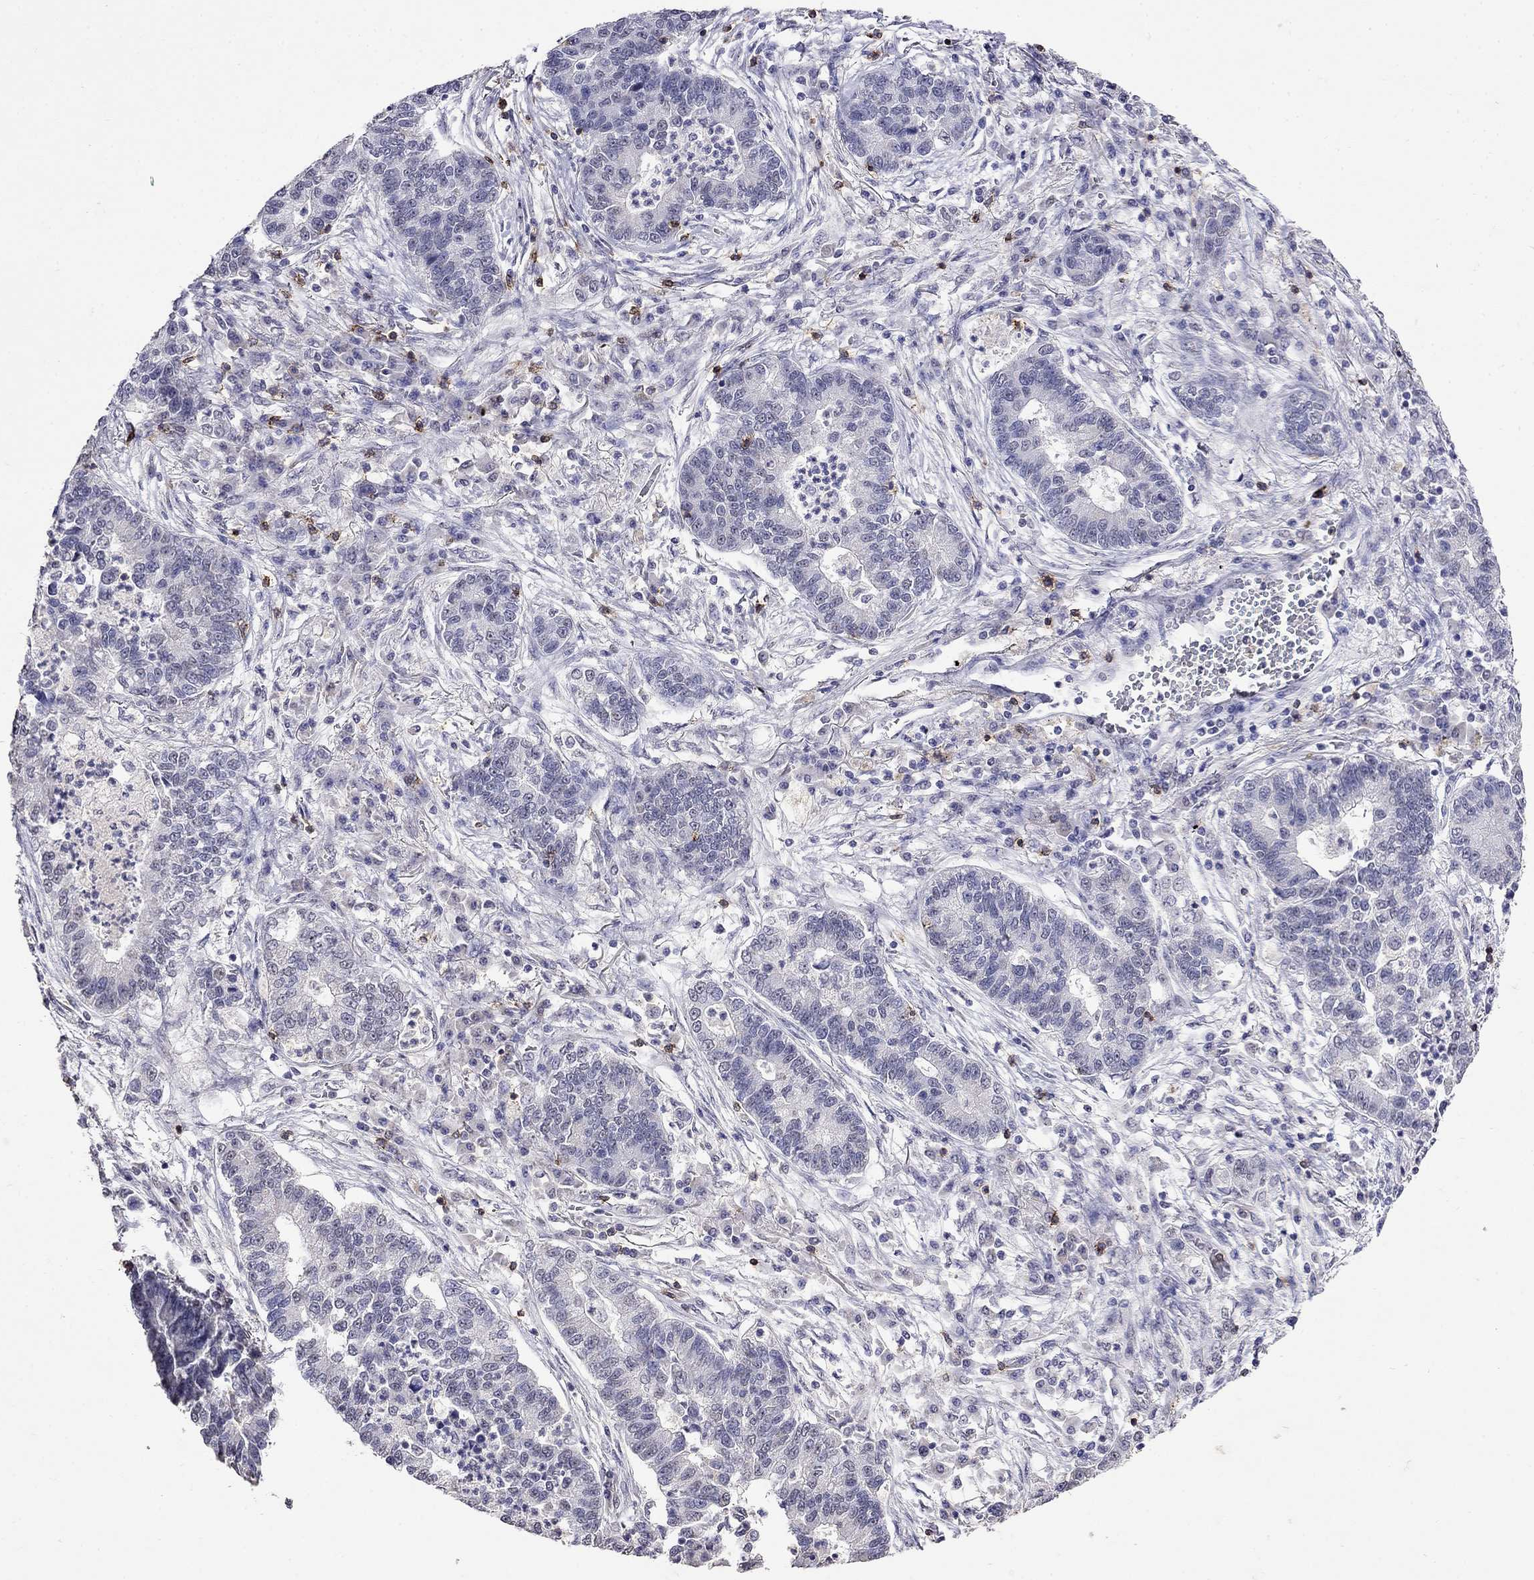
{"staining": {"intensity": "negative", "quantity": "none", "location": "none"}, "tissue": "lung cancer", "cell_type": "Tumor cells", "image_type": "cancer", "snomed": [{"axis": "morphology", "description": "Adenocarcinoma, NOS"}, {"axis": "topography", "description": "Lung"}], "caption": "There is no significant positivity in tumor cells of lung cancer. (Immunohistochemistry, brightfield microscopy, high magnification).", "gene": "CD8B", "patient": {"sex": "female", "age": 57}}